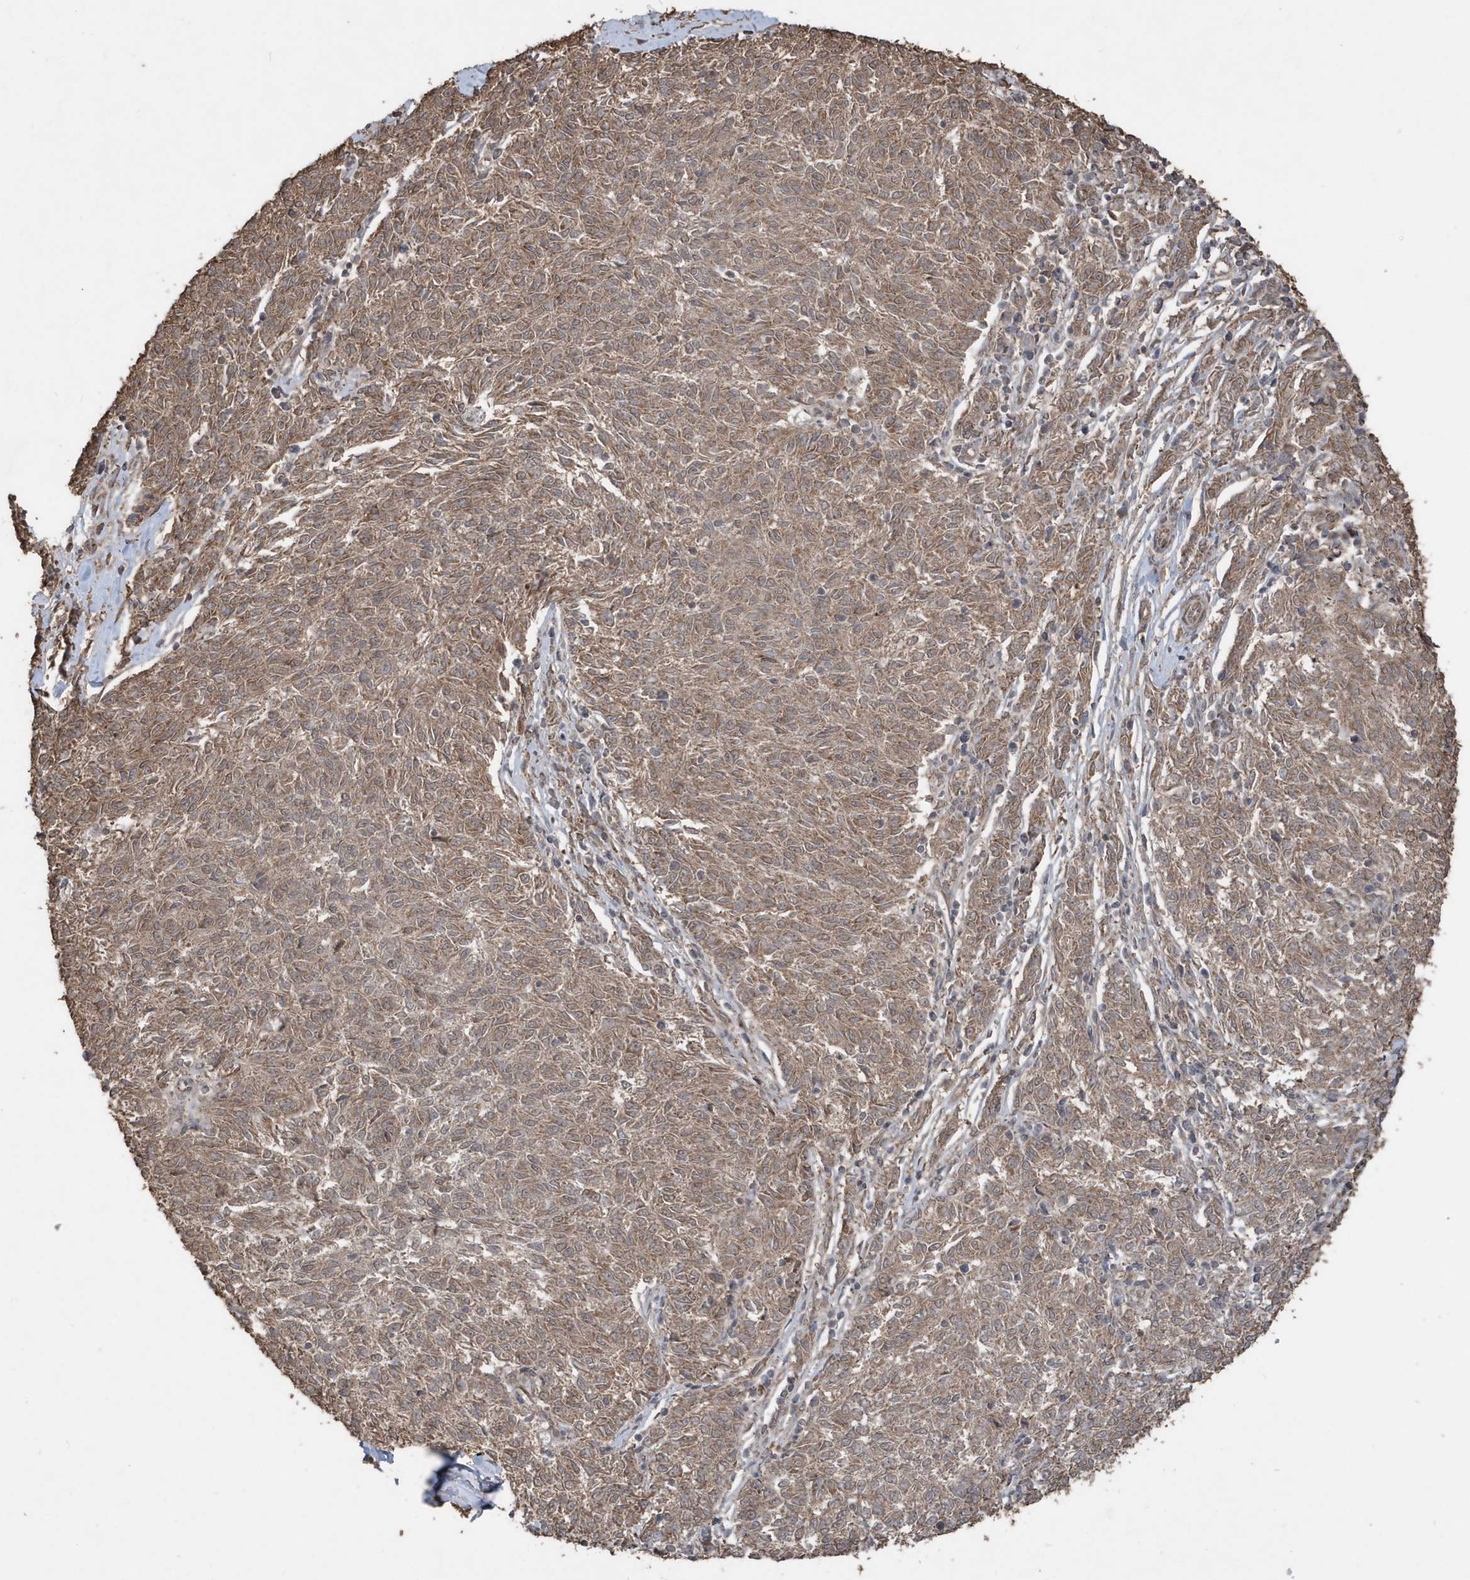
{"staining": {"intensity": "moderate", "quantity": ">75%", "location": "cytoplasmic/membranous"}, "tissue": "melanoma", "cell_type": "Tumor cells", "image_type": "cancer", "snomed": [{"axis": "morphology", "description": "Malignant melanoma, NOS"}, {"axis": "topography", "description": "Skin"}], "caption": "Immunohistochemical staining of human malignant melanoma exhibits medium levels of moderate cytoplasmic/membranous positivity in about >75% of tumor cells.", "gene": "PAXBP1", "patient": {"sex": "female", "age": 72}}